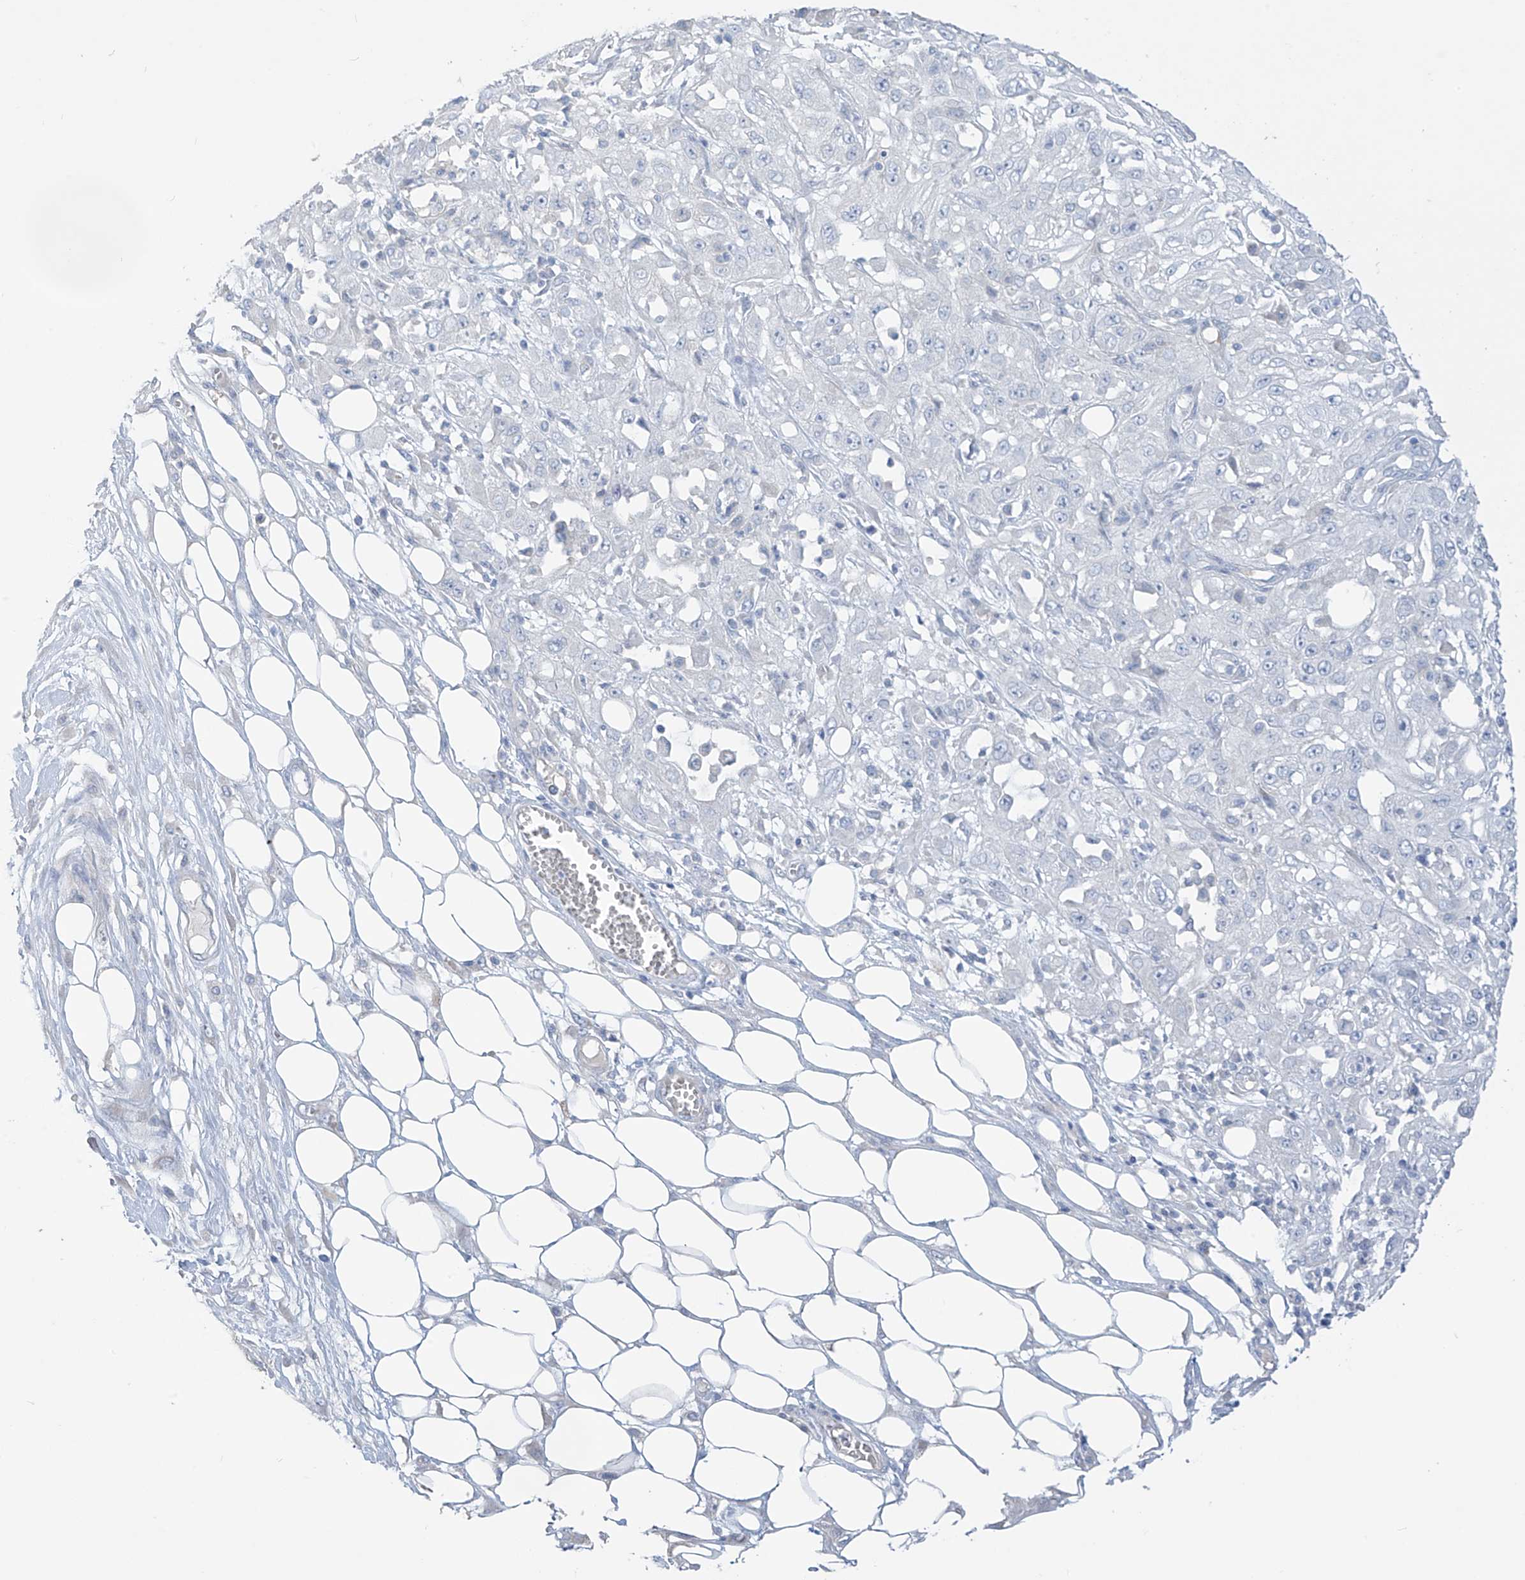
{"staining": {"intensity": "negative", "quantity": "none", "location": "none"}, "tissue": "skin cancer", "cell_type": "Tumor cells", "image_type": "cancer", "snomed": [{"axis": "morphology", "description": "Squamous cell carcinoma, NOS"}, {"axis": "morphology", "description": "Squamous cell carcinoma, metastatic, NOS"}, {"axis": "topography", "description": "Skin"}, {"axis": "topography", "description": "Lymph node"}], "caption": "Immunohistochemistry of skin cancer displays no staining in tumor cells.", "gene": "ASPRV1", "patient": {"sex": "male", "age": 75}}